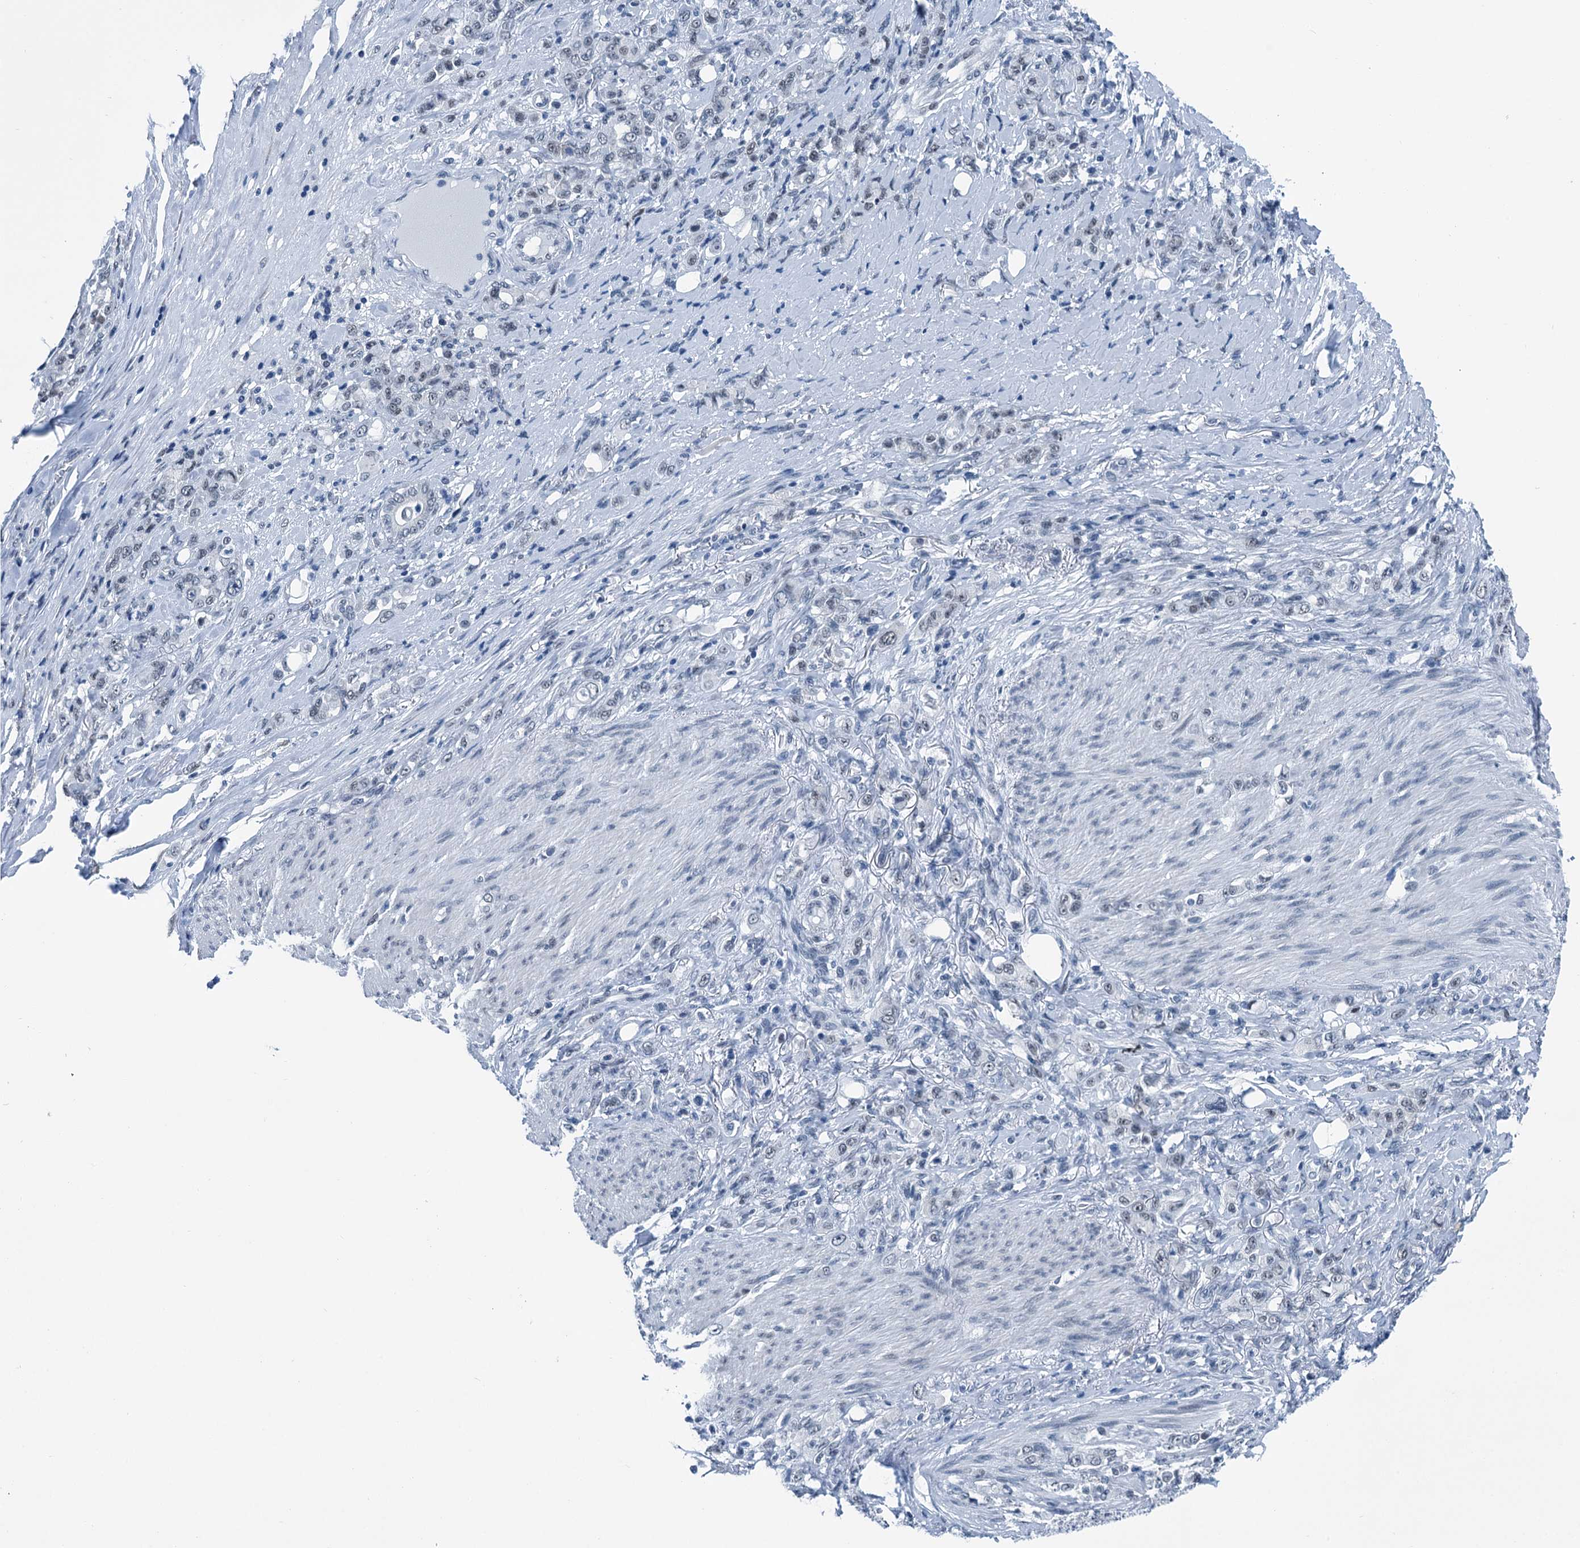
{"staining": {"intensity": "negative", "quantity": "none", "location": "none"}, "tissue": "stomach cancer", "cell_type": "Tumor cells", "image_type": "cancer", "snomed": [{"axis": "morphology", "description": "Adenocarcinoma, NOS"}, {"axis": "topography", "description": "Stomach"}], "caption": "Human adenocarcinoma (stomach) stained for a protein using immunohistochemistry exhibits no staining in tumor cells.", "gene": "TRPT1", "patient": {"sex": "female", "age": 79}}